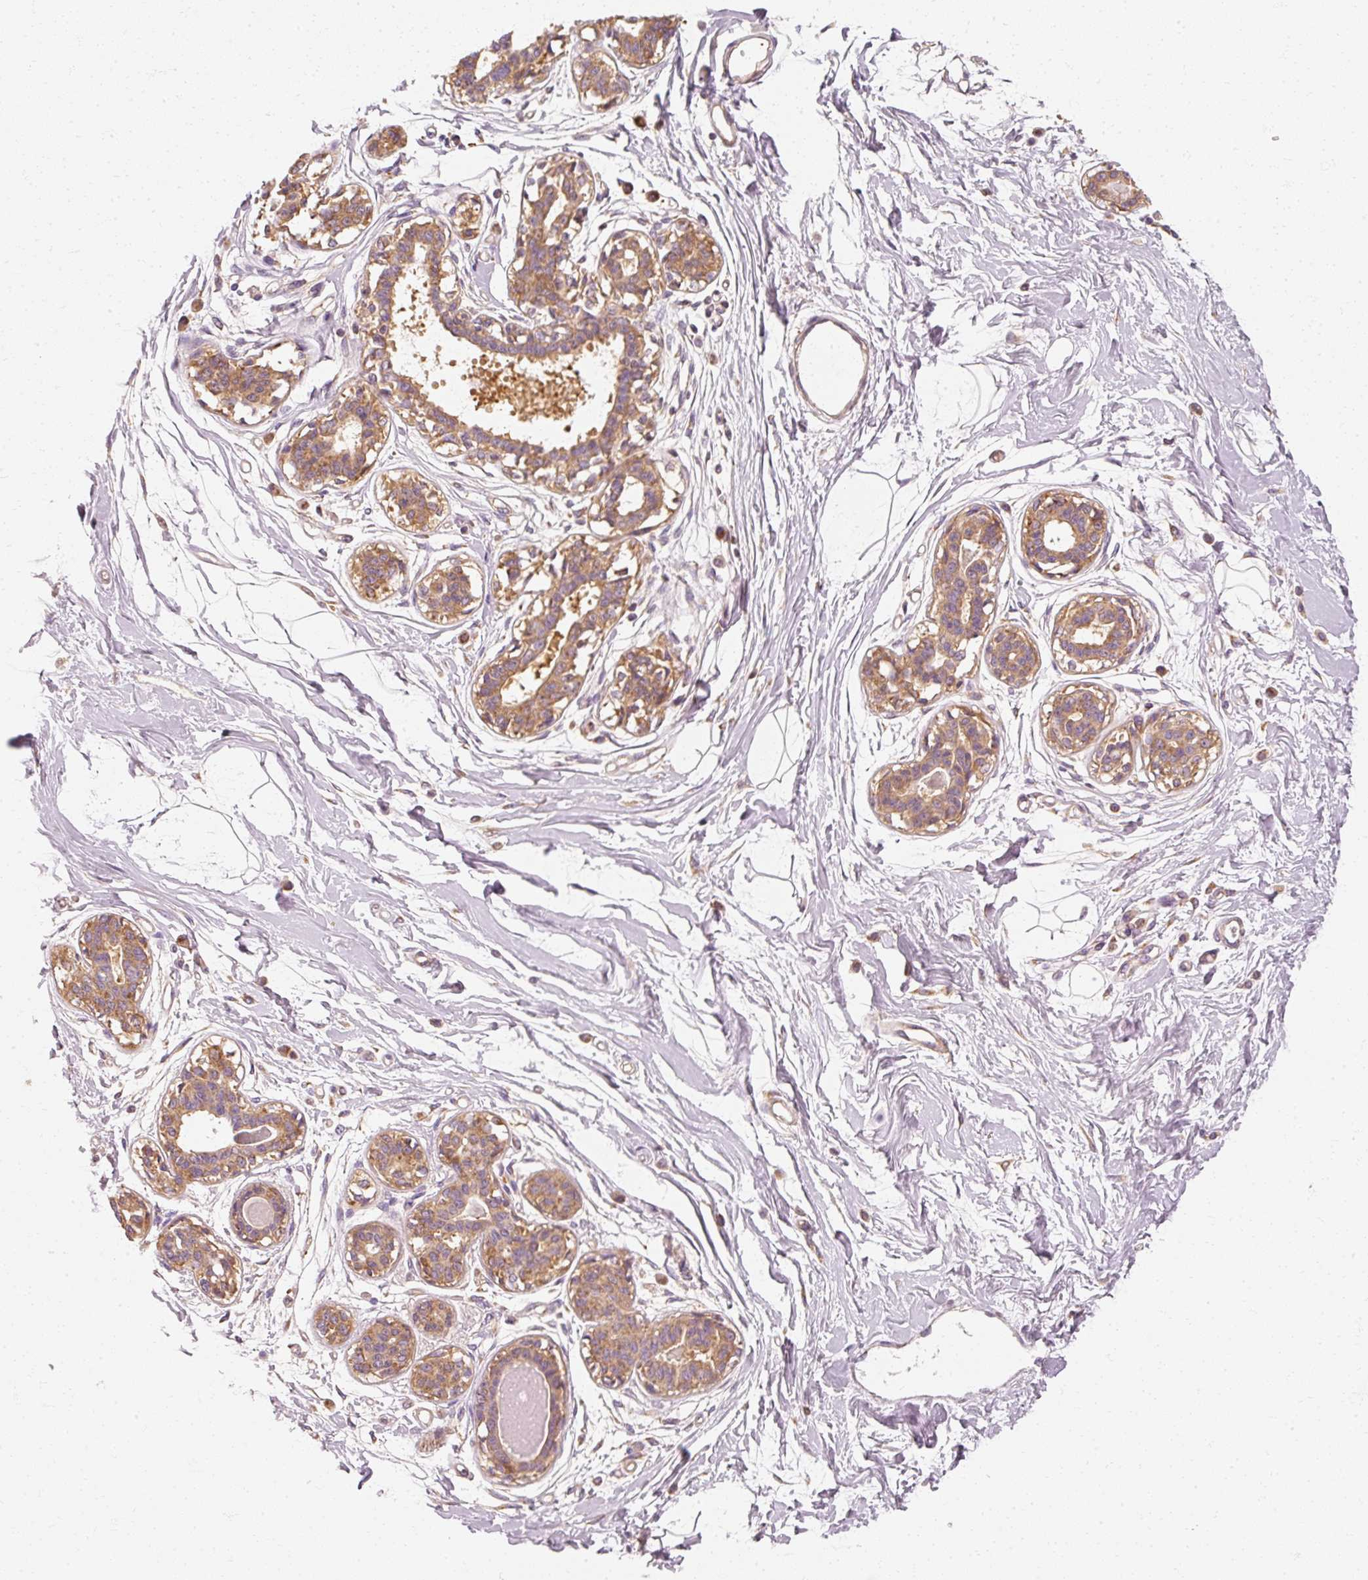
{"staining": {"intensity": "negative", "quantity": "none", "location": "none"}, "tissue": "breast", "cell_type": "Adipocytes", "image_type": "normal", "snomed": [{"axis": "morphology", "description": "Normal tissue, NOS"}, {"axis": "topography", "description": "Breast"}], "caption": "Image shows no protein positivity in adipocytes of unremarkable breast.", "gene": "TOMM40", "patient": {"sex": "female", "age": 45}}